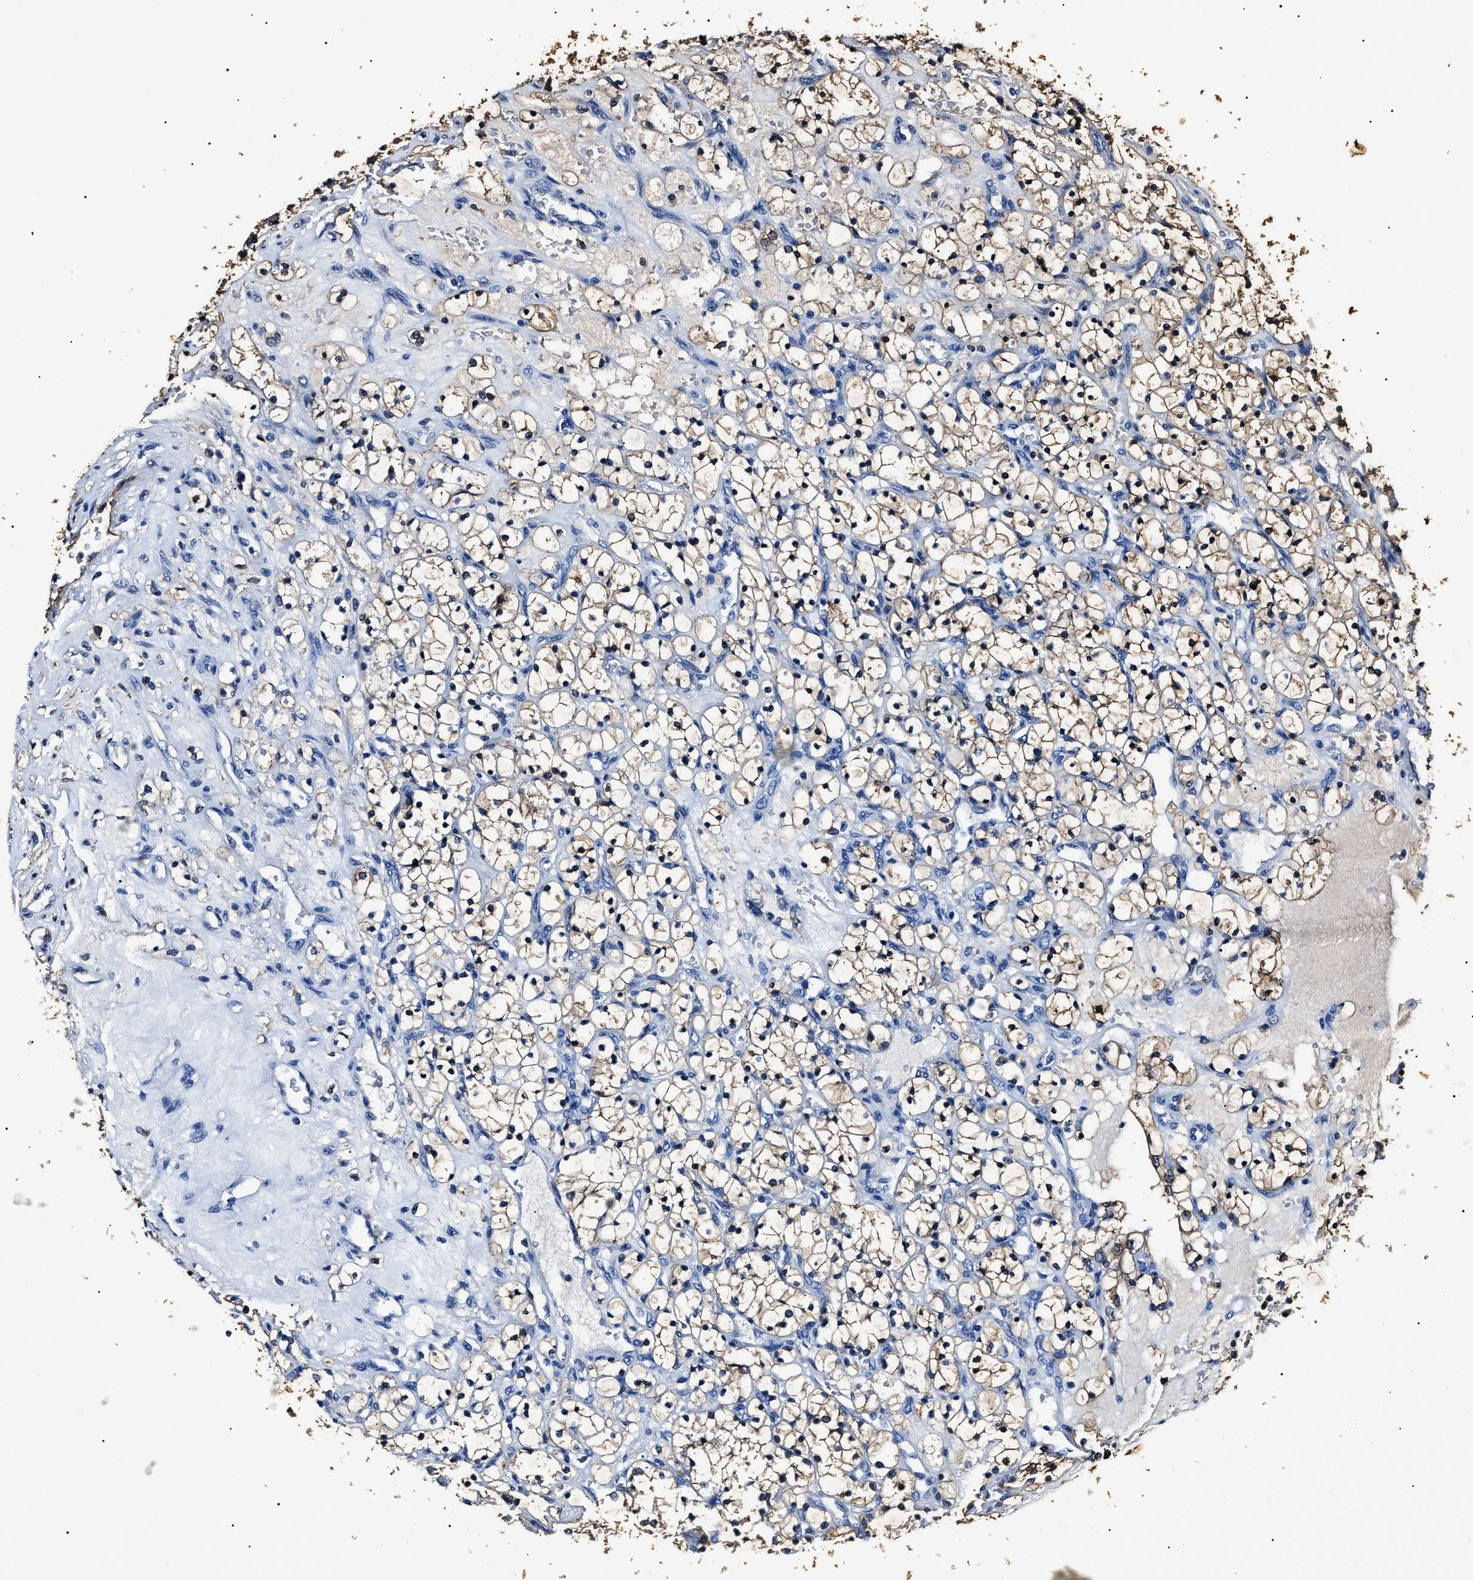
{"staining": {"intensity": "weak", "quantity": "25%-75%", "location": "cytoplasmic/membranous"}, "tissue": "renal cancer", "cell_type": "Tumor cells", "image_type": "cancer", "snomed": [{"axis": "morphology", "description": "Adenocarcinoma, NOS"}, {"axis": "topography", "description": "Kidney"}], "caption": "Immunohistochemistry (IHC) (DAB) staining of renal cancer (adenocarcinoma) exhibits weak cytoplasmic/membranous protein positivity in about 25%-75% of tumor cells. The staining was performed using DAB (3,3'-diaminobenzidine), with brown indicating positive protein expression. Nuclei are stained blue with hematoxylin.", "gene": "ALDH1A1", "patient": {"sex": "female", "age": 69}}